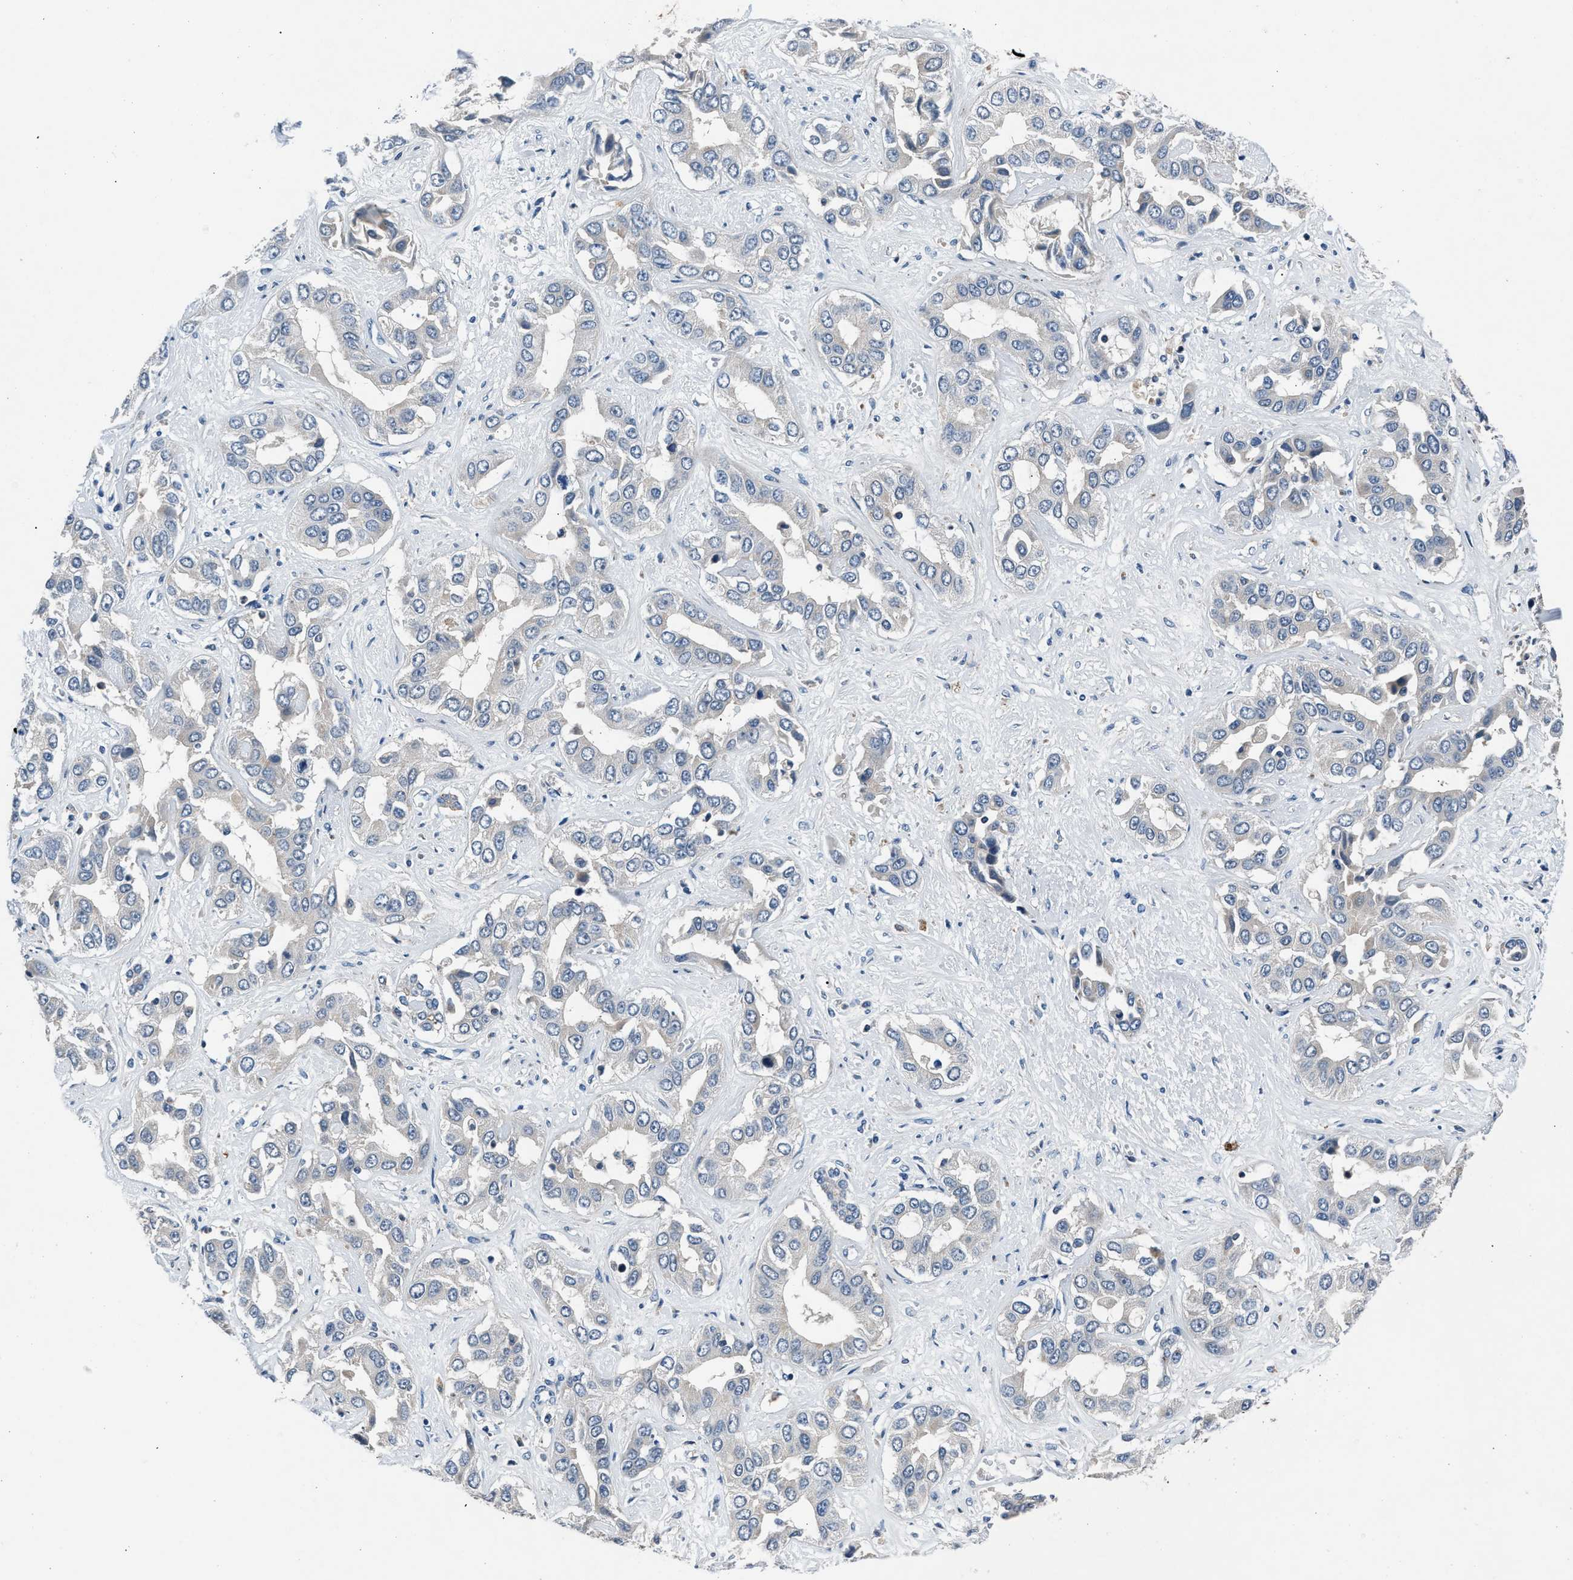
{"staining": {"intensity": "negative", "quantity": "none", "location": "none"}, "tissue": "liver cancer", "cell_type": "Tumor cells", "image_type": "cancer", "snomed": [{"axis": "morphology", "description": "Cholangiocarcinoma"}, {"axis": "topography", "description": "Liver"}], "caption": "Immunohistochemical staining of liver cholangiocarcinoma shows no significant staining in tumor cells. (DAB (3,3'-diaminobenzidine) immunohistochemistry (IHC), high magnification).", "gene": "DENND6B", "patient": {"sex": "female", "age": 52}}